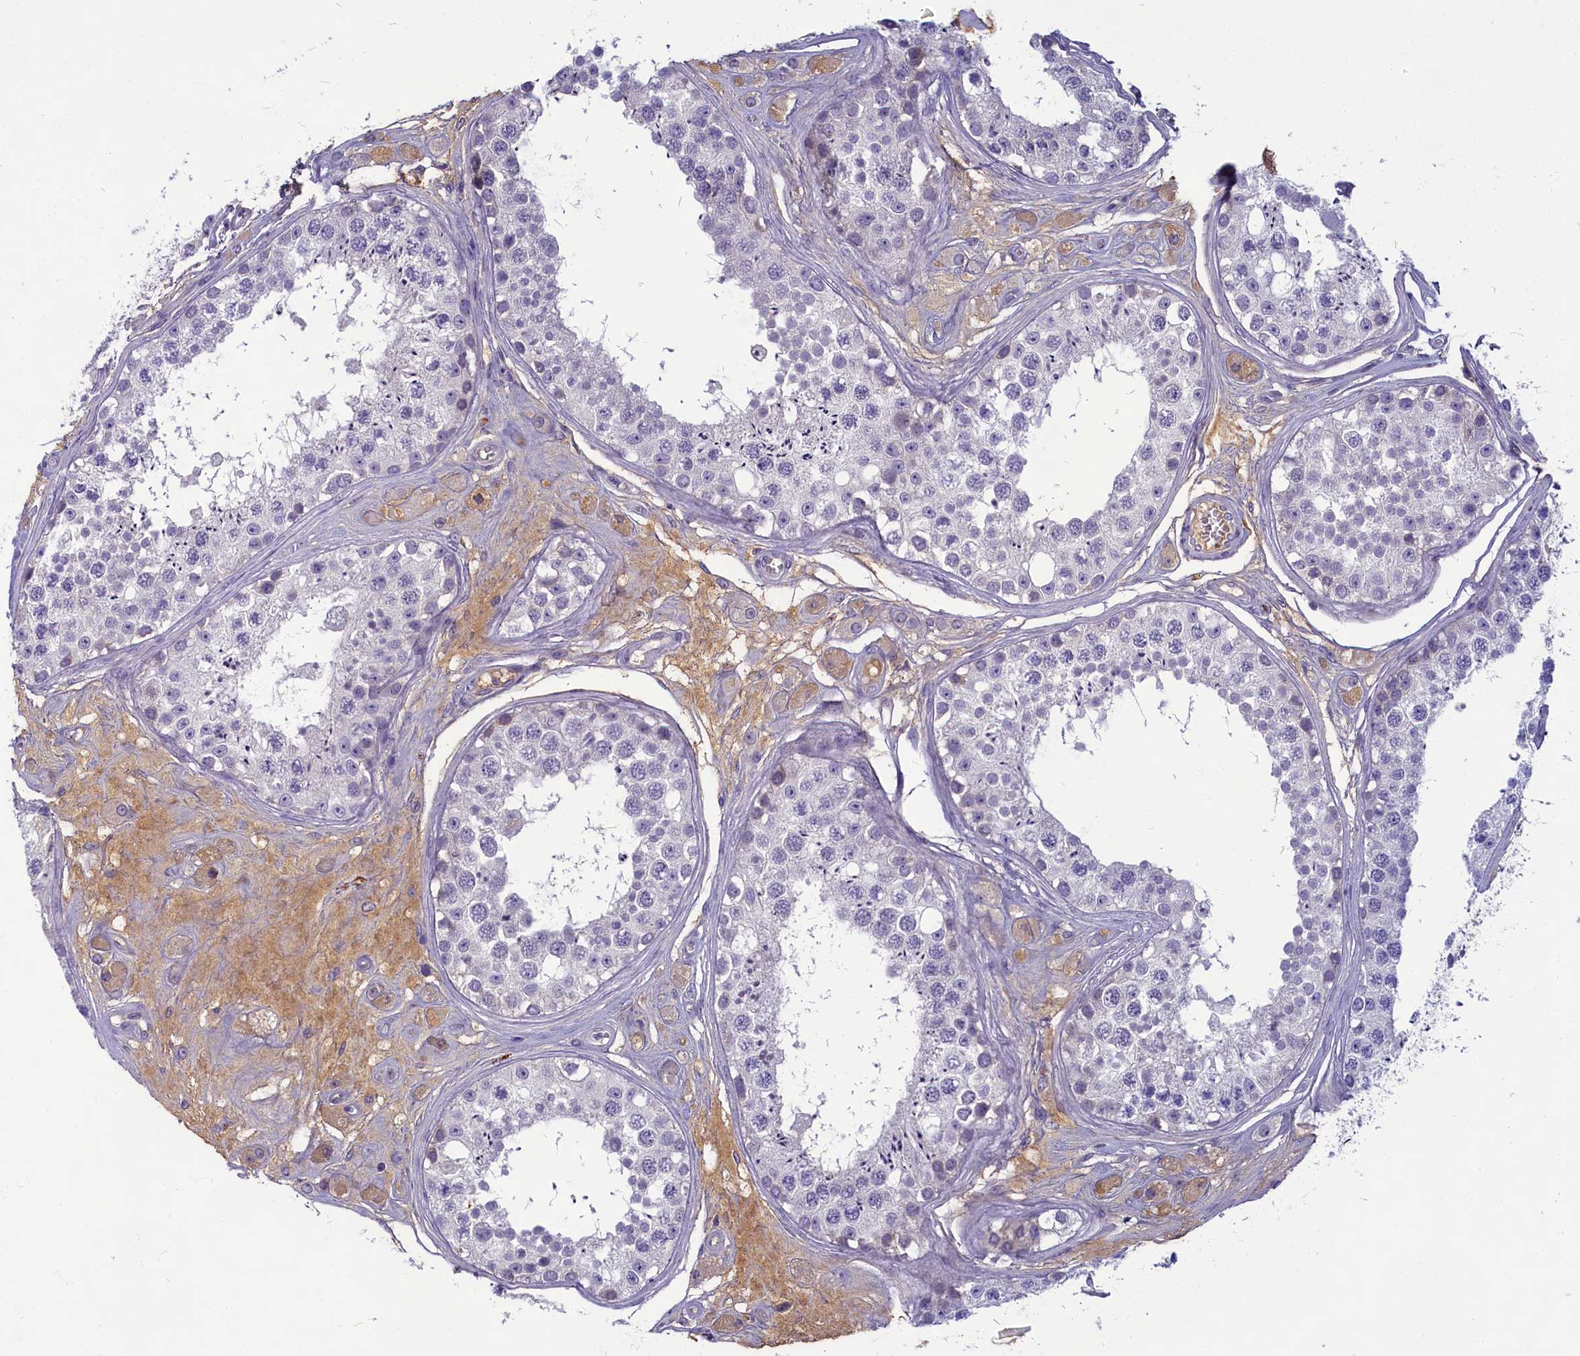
{"staining": {"intensity": "negative", "quantity": "none", "location": "none"}, "tissue": "testis", "cell_type": "Cells in seminiferous ducts", "image_type": "normal", "snomed": [{"axis": "morphology", "description": "Normal tissue, NOS"}, {"axis": "topography", "description": "Testis"}], "caption": "Immunohistochemical staining of normal testis shows no significant staining in cells in seminiferous ducts.", "gene": "SV2C", "patient": {"sex": "male", "age": 25}}